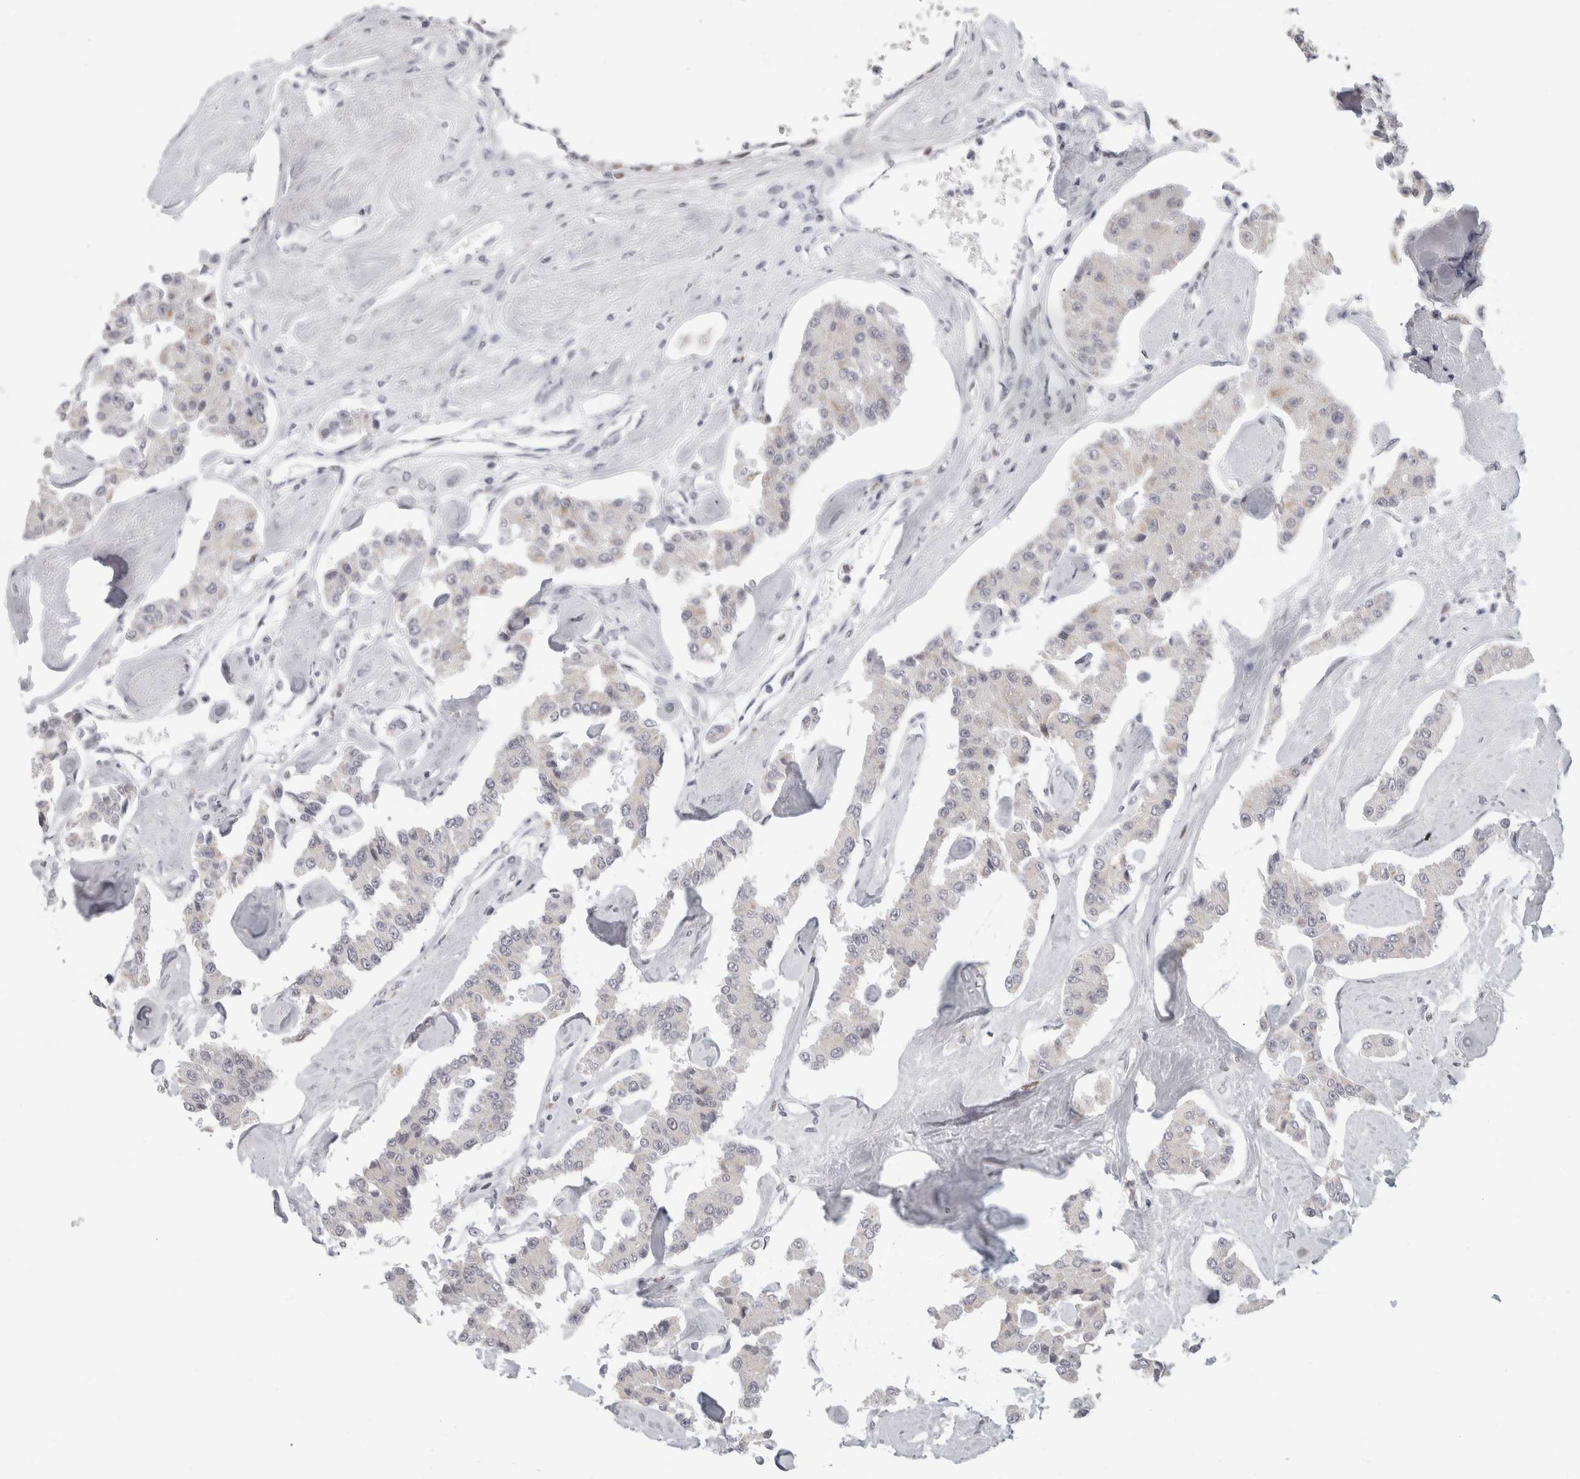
{"staining": {"intensity": "negative", "quantity": "none", "location": "none"}, "tissue": "carcinoid", "cell_type": "Tumor cells", "image_type": "cancer", "snomed": [{"axis": "morphology", "description": "Carcinoid, malignant, NOS"}, {"axis": "topography", "description": "Pancreas"}], "caption": "Tumor cells are negative for protein expression in human carcinoid.", "gene": "SMARCC1", "patient": {"sex": "male", "age": 41}}